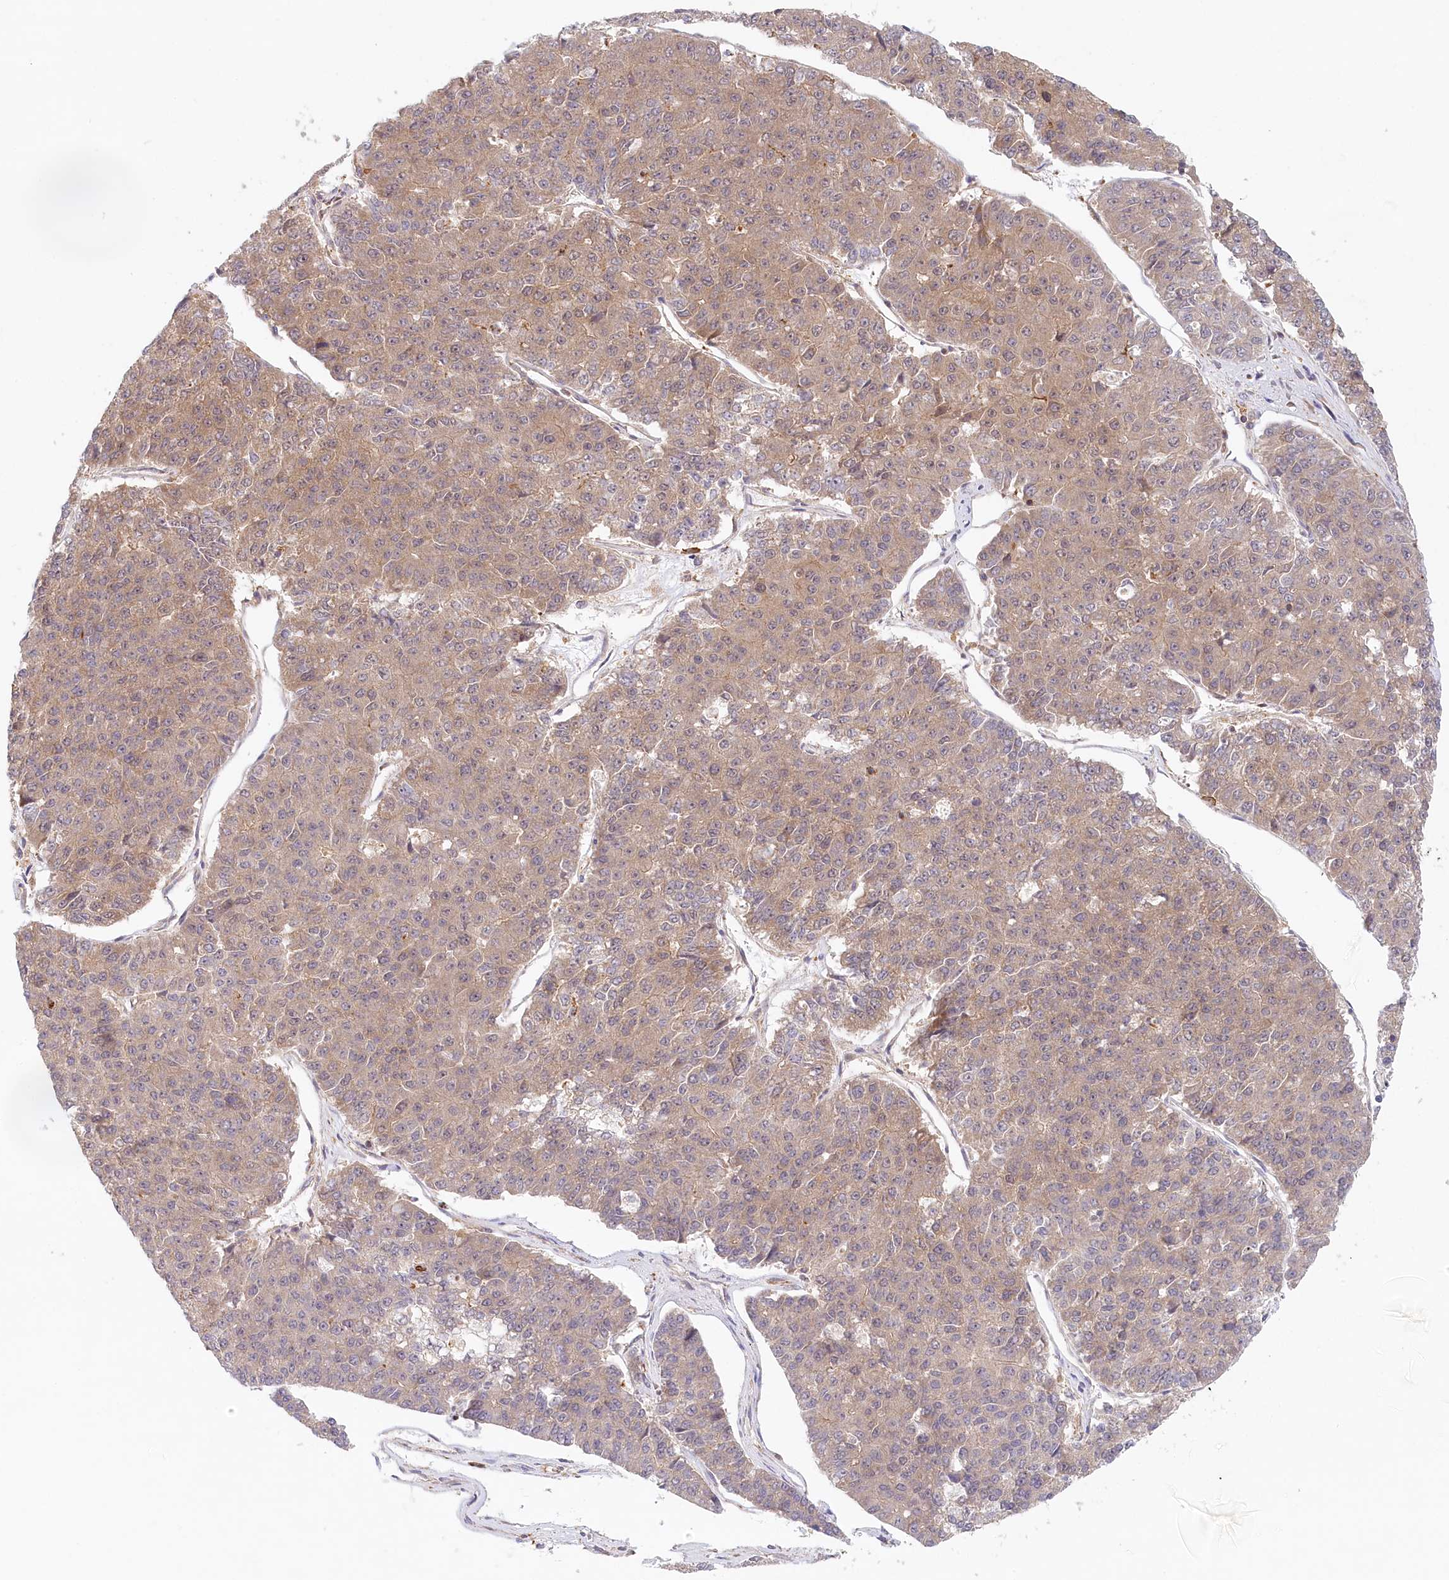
{"staining": {"intensity": "weak", "quantity": ">75%", "location": "cytoplasmic/membranous"}, "tissue": "pancreatic cancer", "cell_type": "Tumor cells", "image_type": "cancer", "snomed": [{"axis": "morphology", "description": "Adenocarcinoma, NOS"}, {"axis": "topography", "description": "Pancreas"}], "caption": "This photomicrograph reveals pancreatic cancer stained with immunohistochemistry (IHC) to label a protein in brown. The cytoplasmic/membranous of tumor cells show weak positivity for the protein. Nuclei are counter-stained blue.", "gene": "UMPS", "patient": {"sex": "male", "age": 50}}